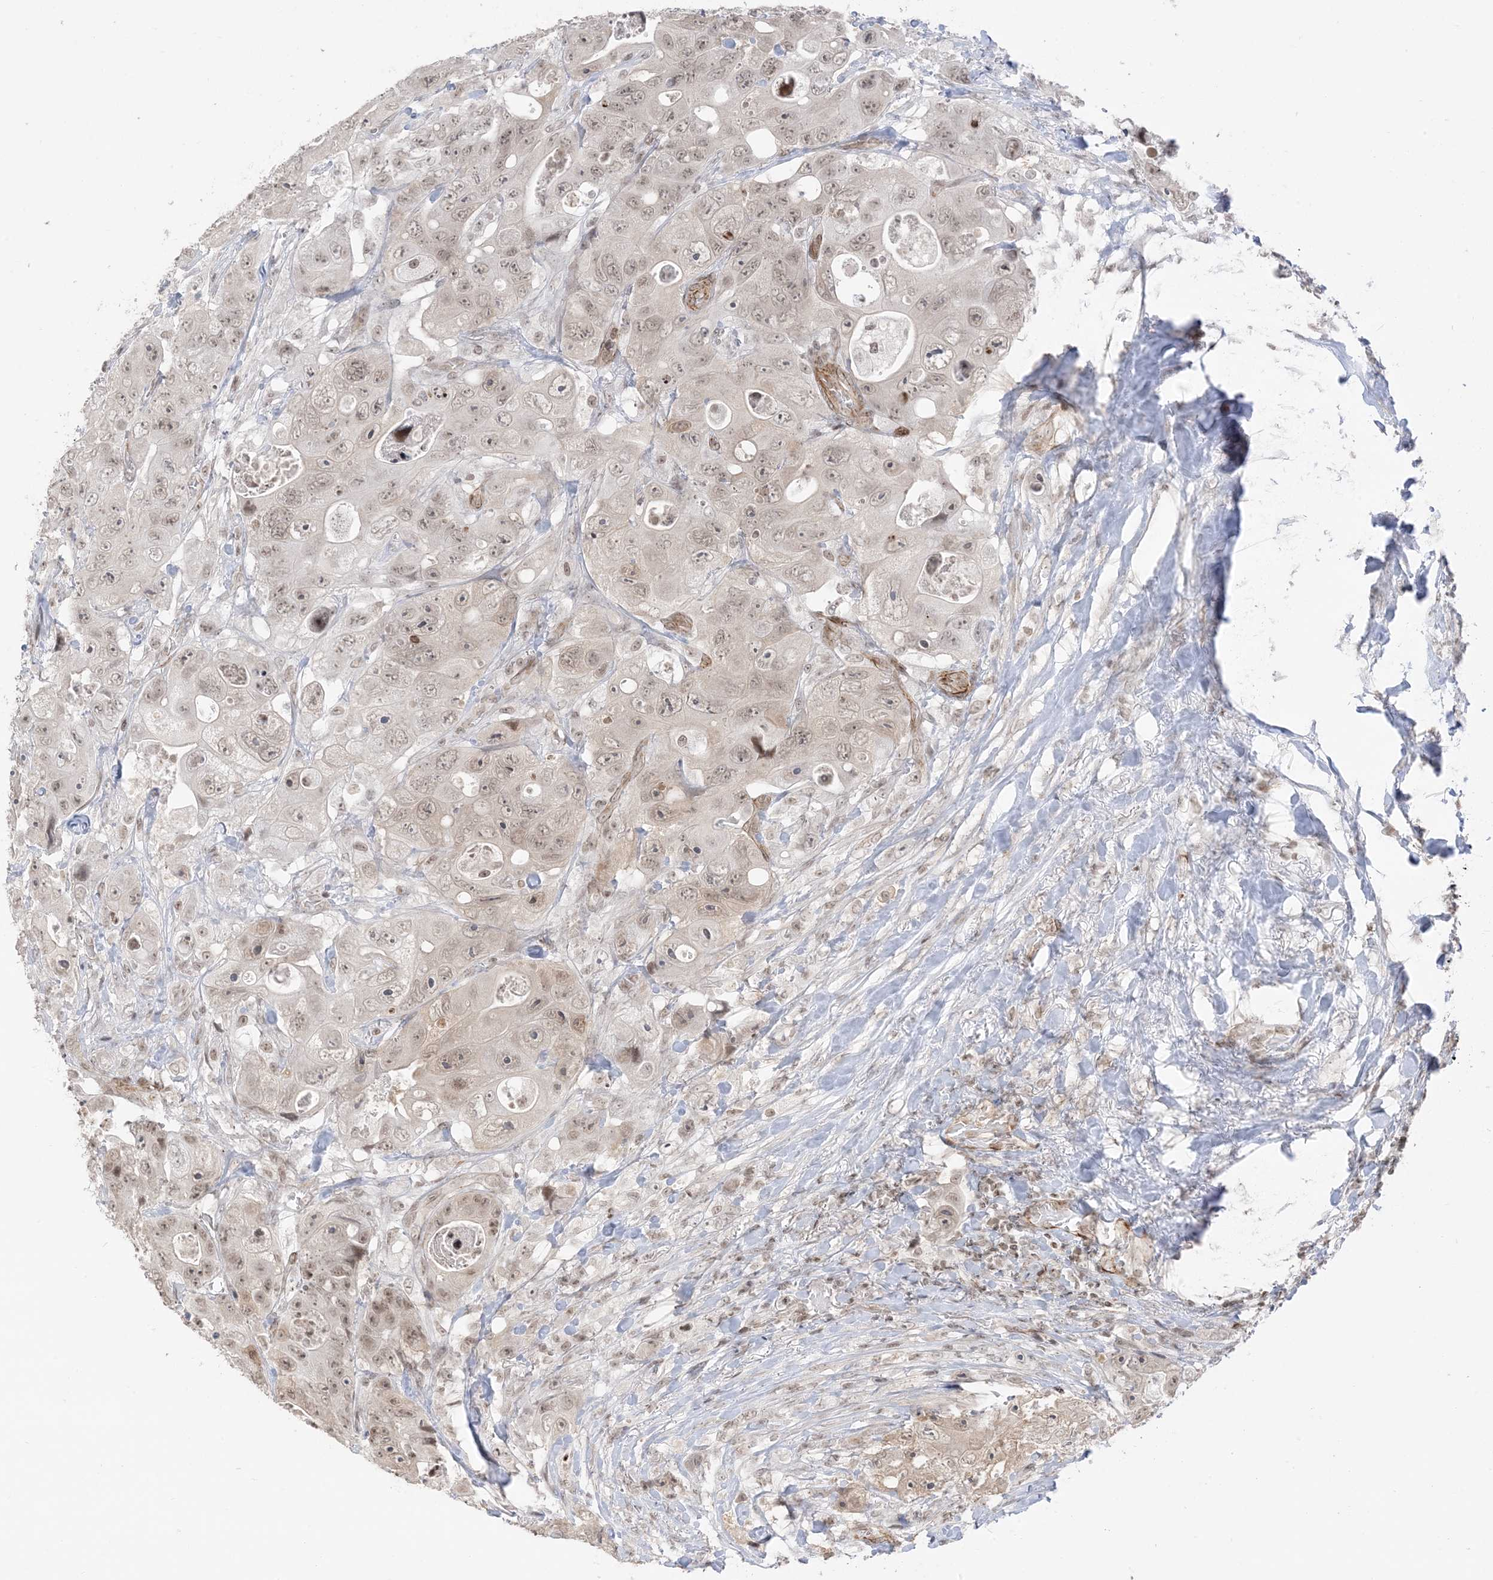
{"staining": {"intensity": "weak", "quantity": ">75%", "location": "nuclear"}, "tissue": "colorectal cancer", "cell_type": "Tumor cells", "image_type": "cancer", "snomed": [{"axis": "morphology", "description": "Adenocarcinoma, NOS"}, {"axis": "topography", "description": "Colon"}], "caption": "The micrograph shows staining of colorectal cancer (adenocarcinoma), revealing weak nuclear protein staining (brown color) within tumor cells.", "gene": "METAP1D", "patient": {"sex": "female", "age": 46}}